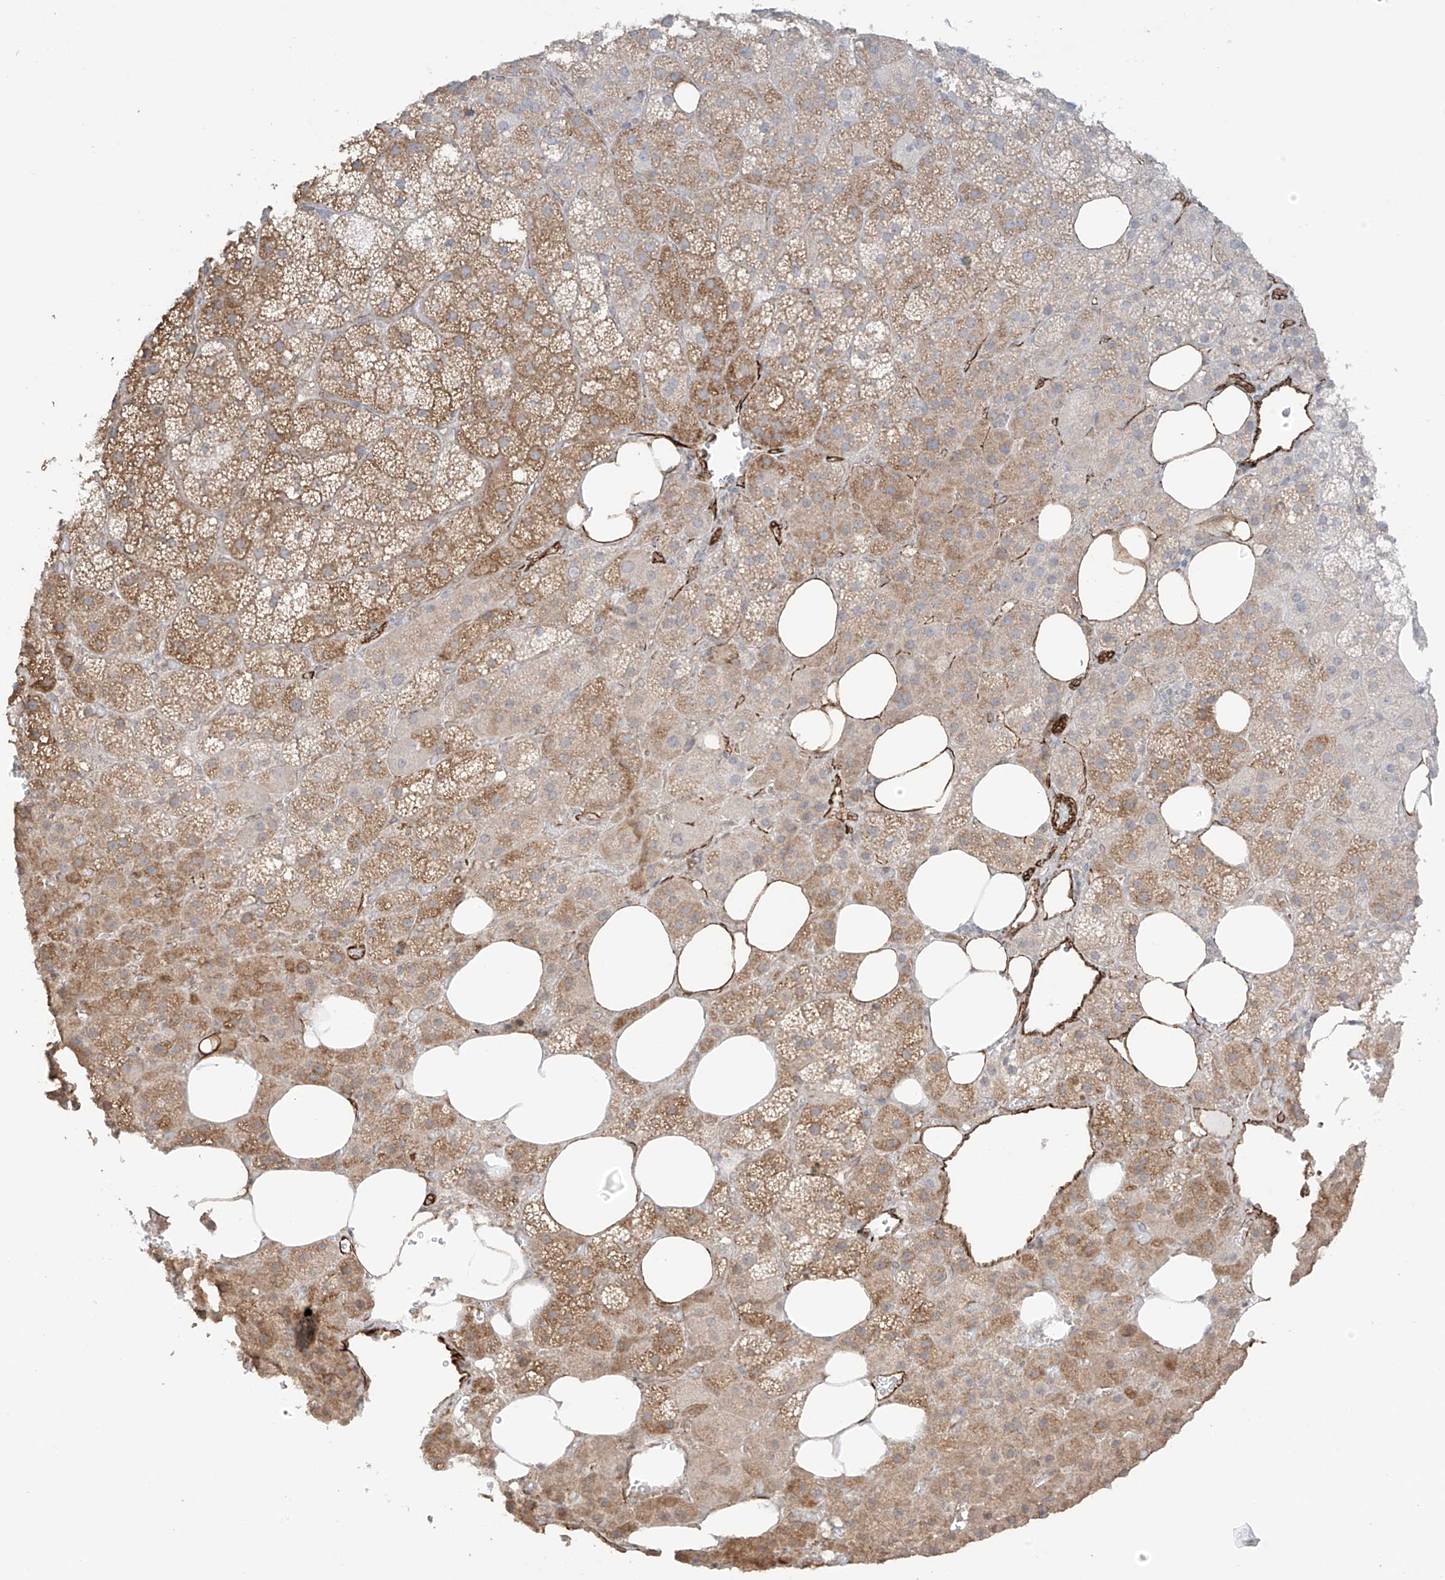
{"staining": {"intensity": "moderate", "quantity": "25%-75%", "location": "cytoplasmic/membranous"}, "tissue": "adrenal gland", "cell_type": "Glandular cells", "image_type": "normal", "snomed": [{"axis": "morphology", "description": "Normal tissue, NOS"}, {"axis": "topography", "description": "Adrenal gland"}], "caption": "A photomicrograph of adrenal gland stained for a protein demonstrates moderate cytoplasmic/membranous brown staining in glandular cells.", "gene": "TTLL5", "patient": {"sex": "female", "age": 59}}